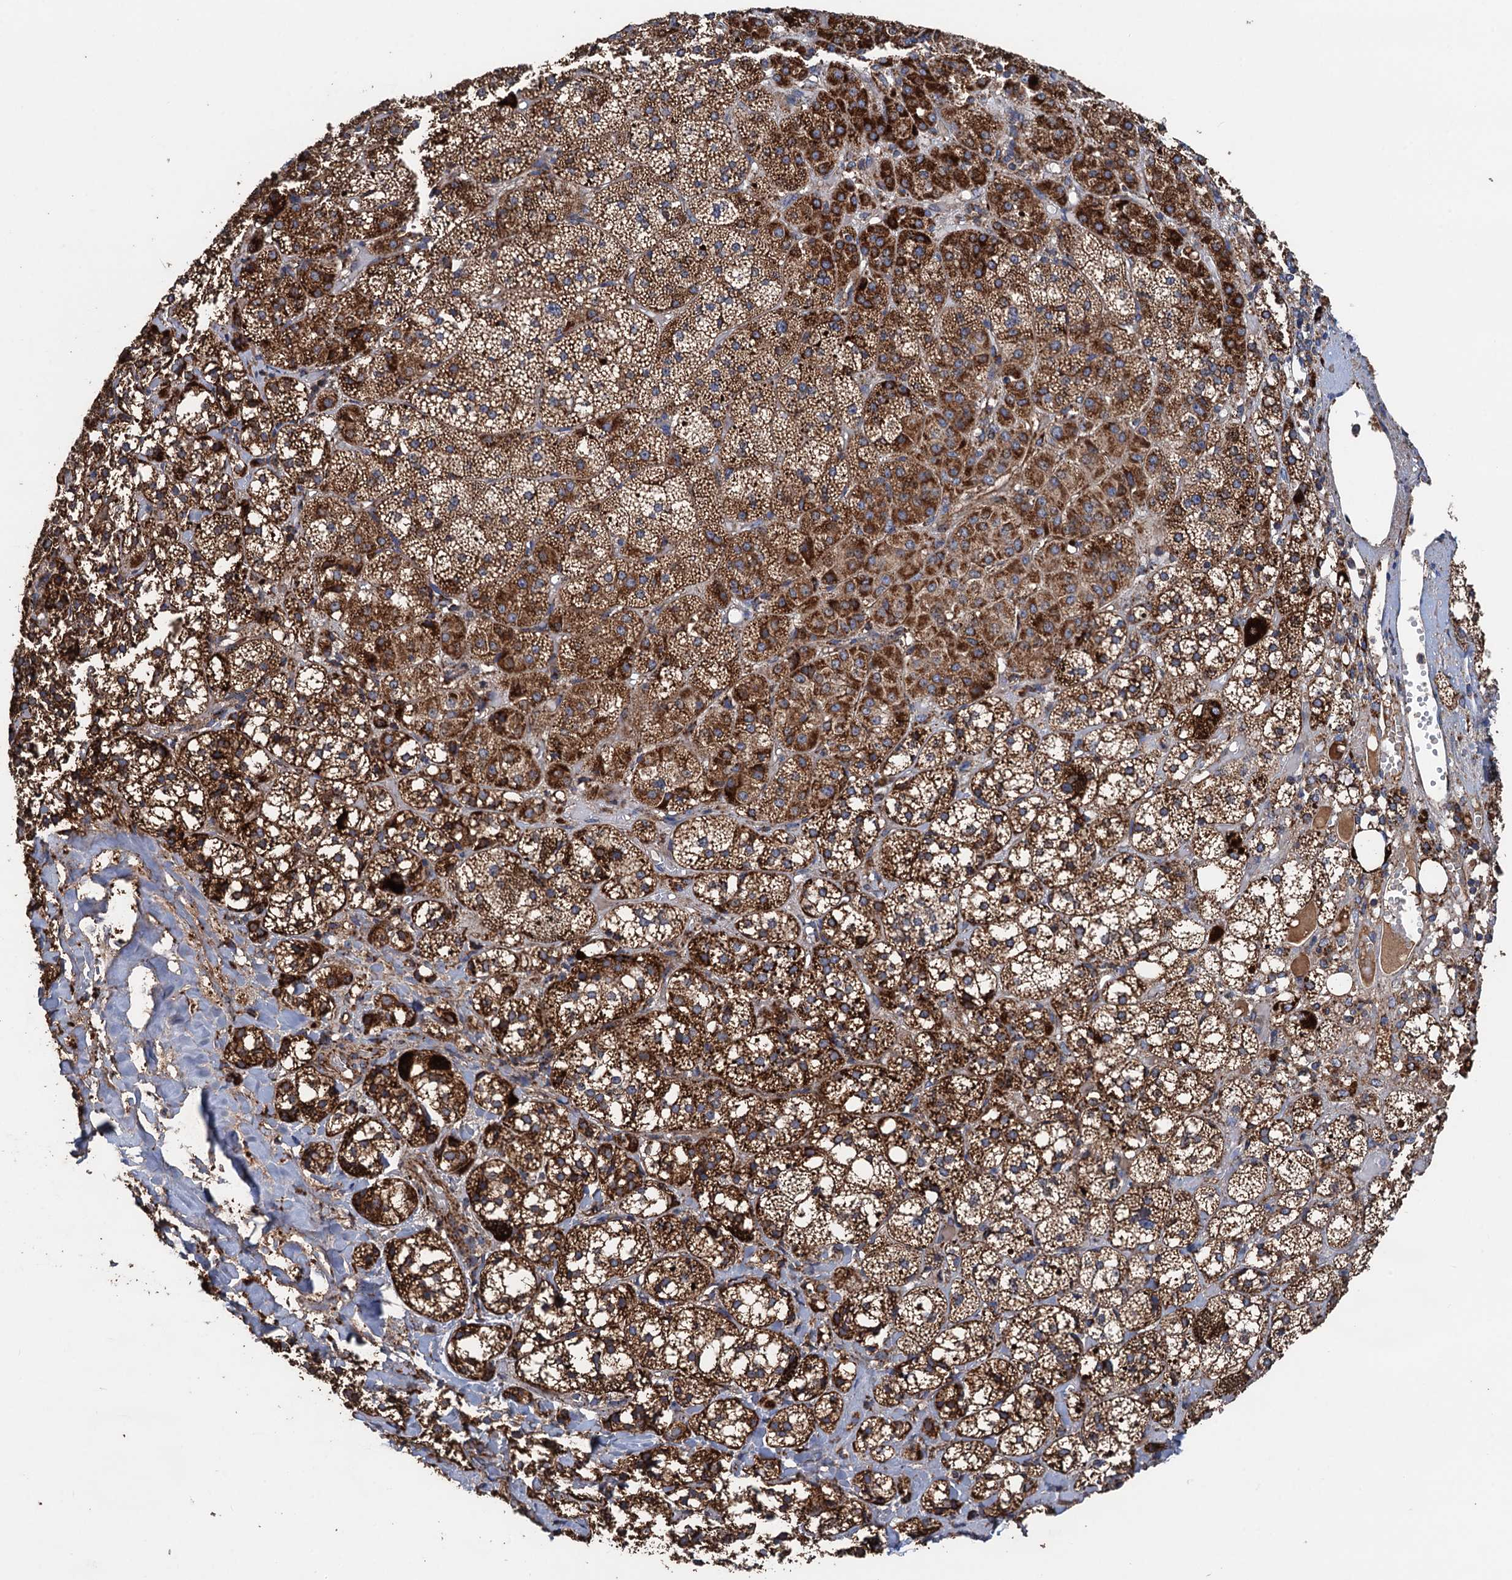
{"staining": {"intensity": "strong", "quantity": ">75%", "location": "cytoplasmic/membranous"}, "tissue": "adrenal gland", "cell_type": "Glandular cells", "image_type": "normal", "snomed": [{"axis": "morphology", "description": "Normal tissue, NOS"}, {"axis": "topography", "description": "Adrenal gland"}], "caption": "This histopathology image displays immunohistochemistry staining of benign adrenal gland, with high strong cytoplasmic/membranous positivity in approximately >75% of glandular cells.", "gene": "DGLUCY", "patient": {"sex": "female", "age": 61}}